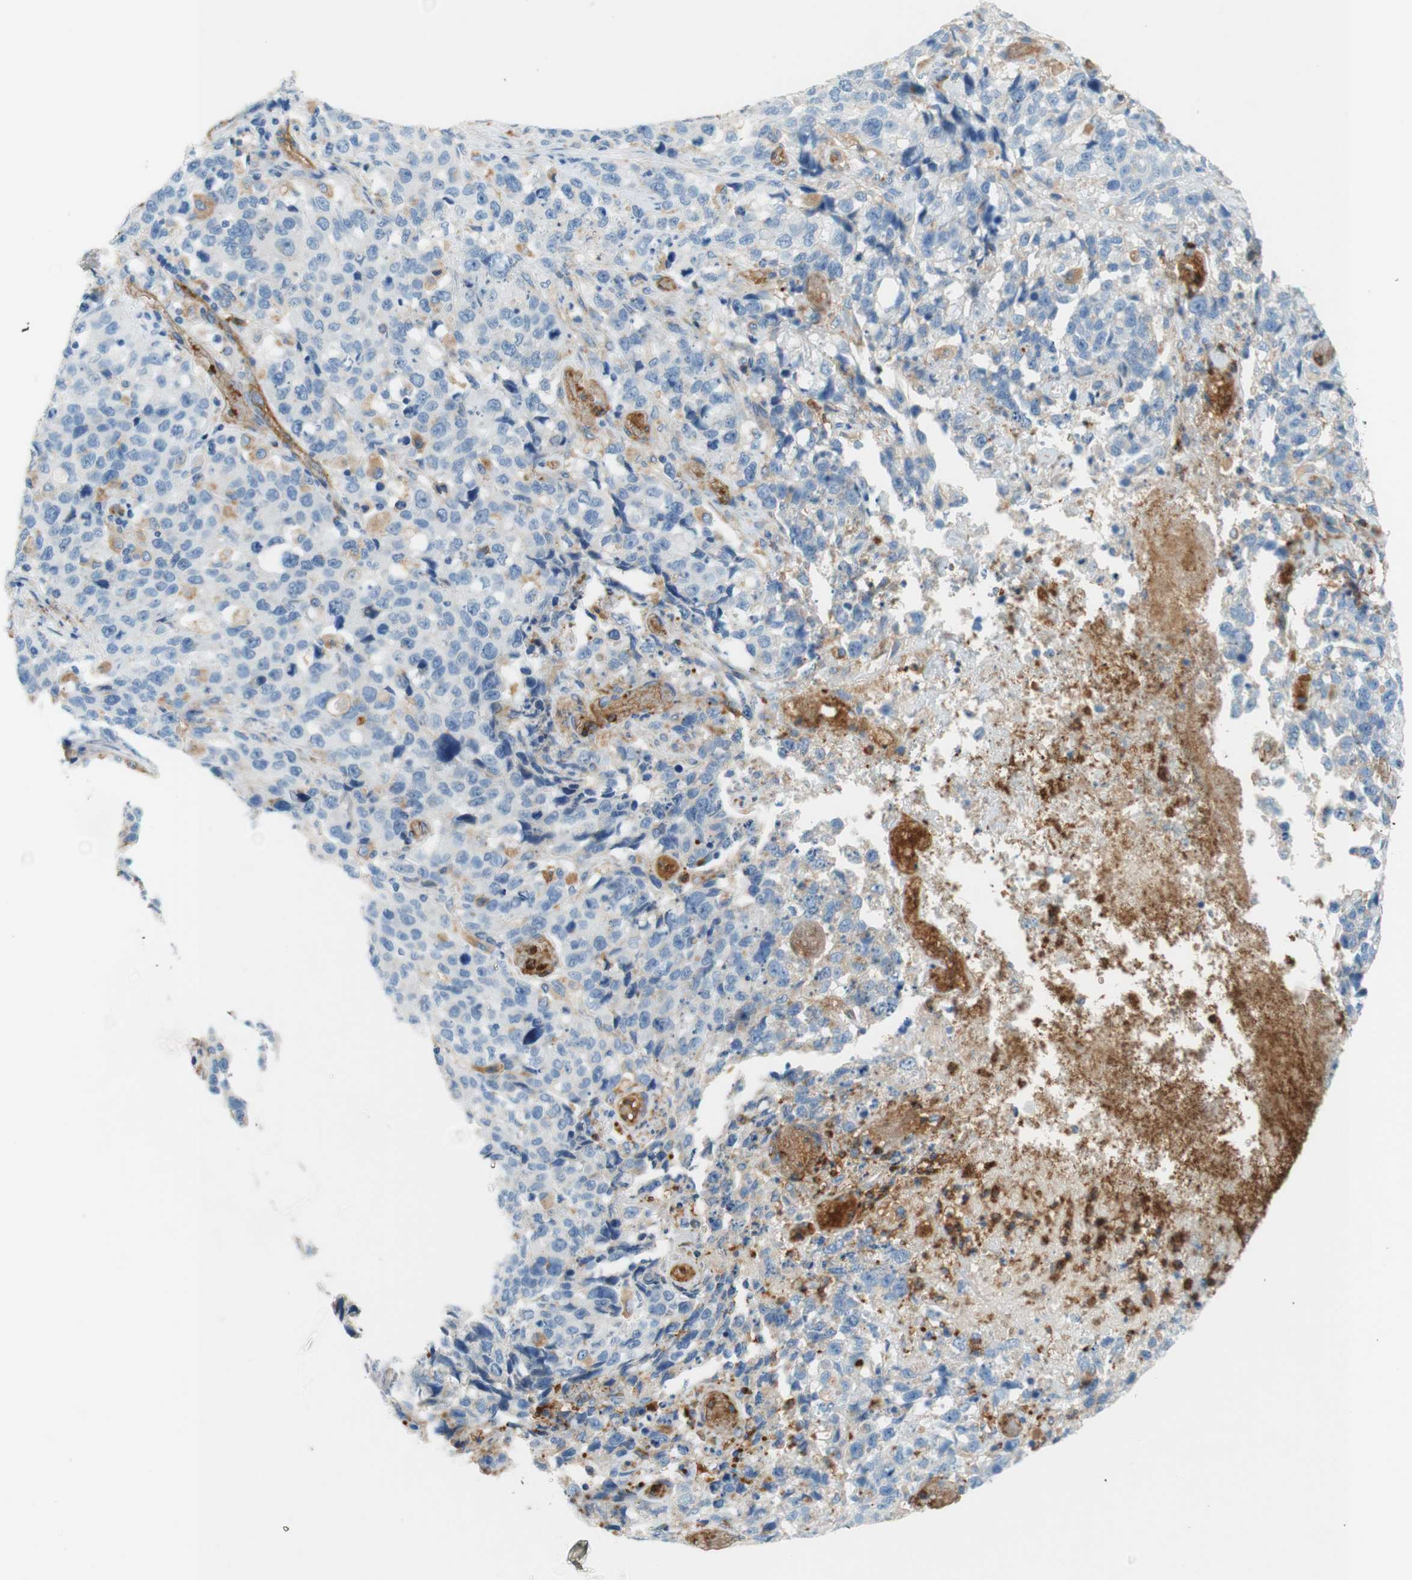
{"staining": {"intensity": "negative", "quantity": "none", "location": "none"}, "tissue": "stomach cancer", "cell_type": "Tumor cells", "image_type": "cancer", "snomed": [{"axis": "morphology", "description": "Normal tissue, NOS"}, {"axis": "morphology", "description": "Adenocarcinoma, NOS"}, {"axis": "topography", "description": "Stomach"}], "caption": "An image of adenocarcinoma (stomach) stained for a protein demonstrates no brown staining in tumor cells. (DAB (3,3'-diaminobenzidine) IHC with hematoxylin counter stain).", "gene": "STOM", "patient": {"sex": "male", "age": 48}}